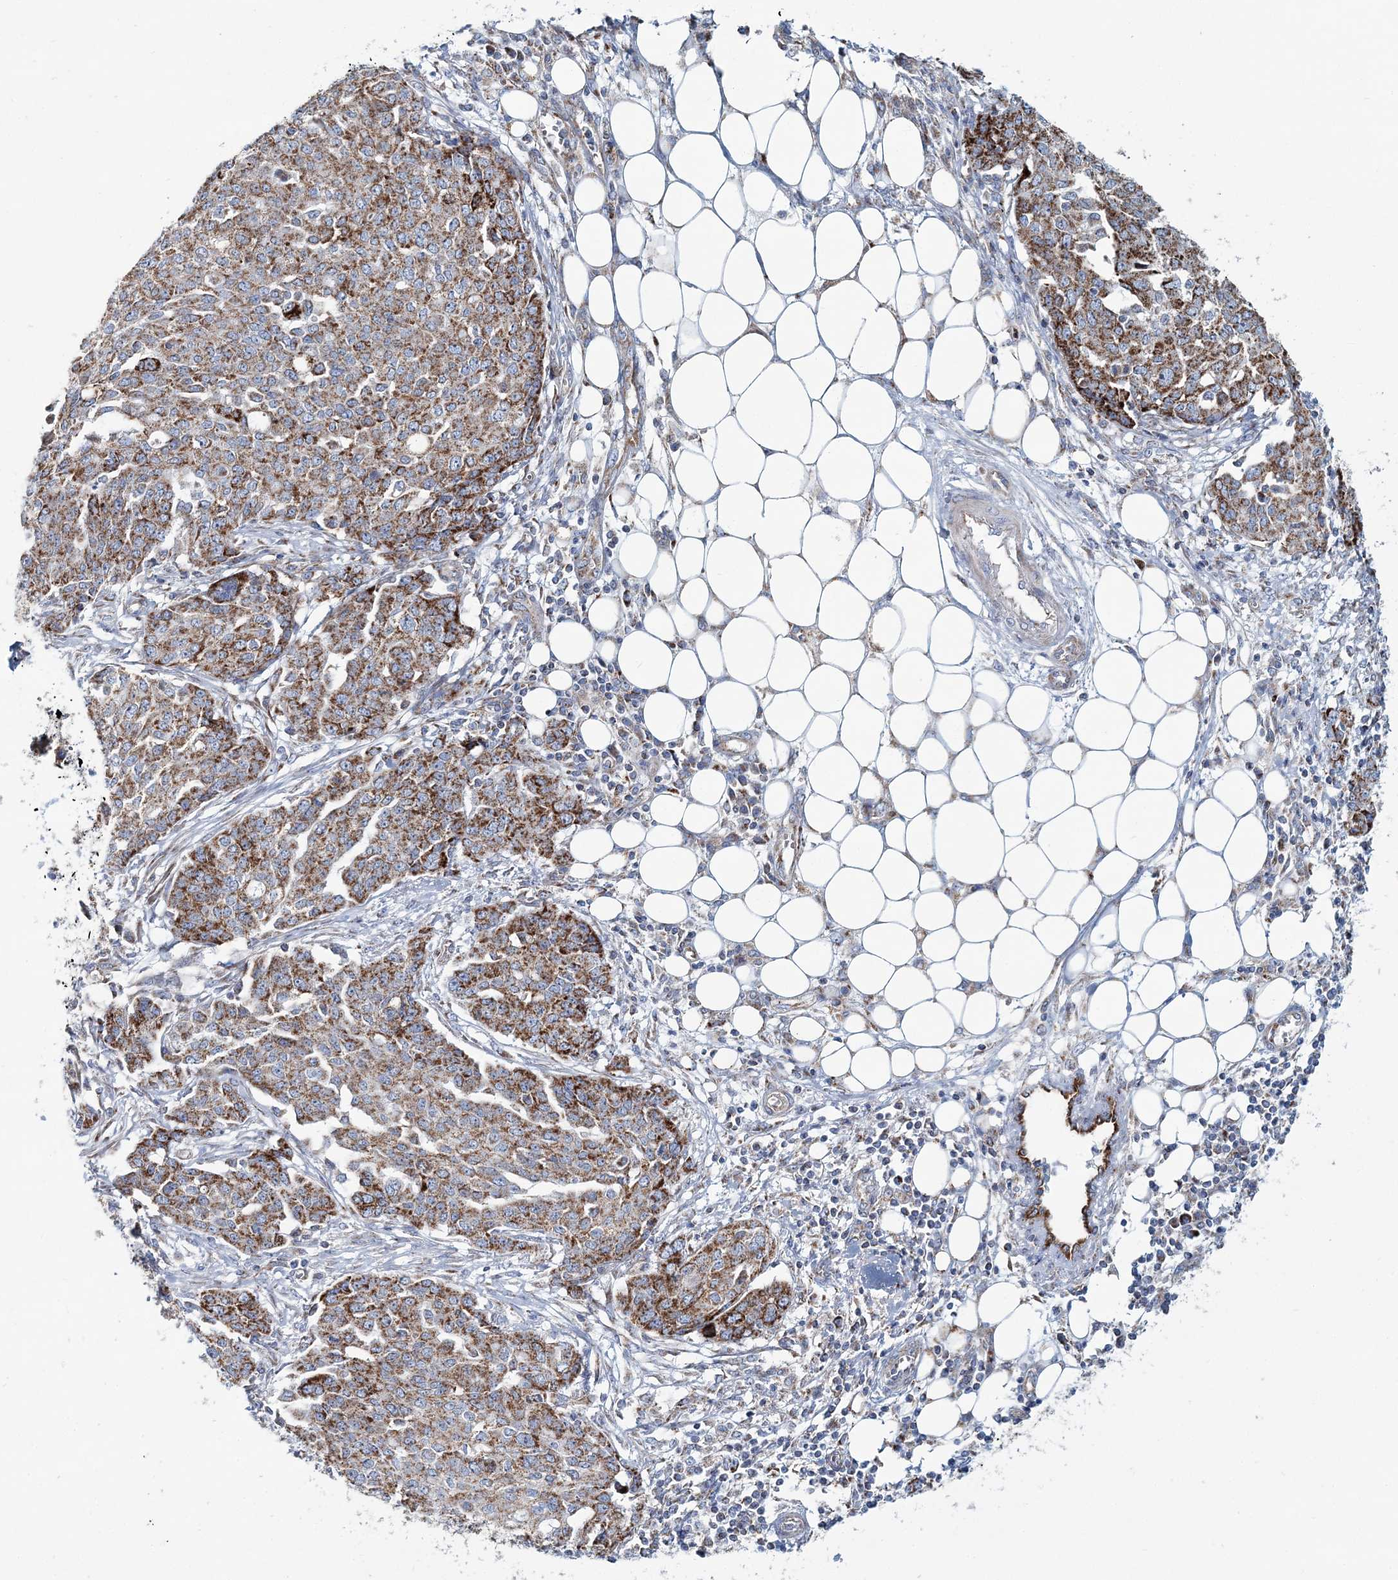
{"staining": {"intensity": "moderate", "quantity": ">75%", "location": "cytoplasmic/membranous"}, "tissue": "ovarian cancer", "cell_type": "Tumor cells", "image_type": "cancer", "snomed": [{"axis": "morphology", "description": "Cystadenocarcinoma, serous, NOS"}, {"axis": "topography", "description": "Soft tissue"}, {"axis": "topography", "description": "Ovary"}], "caption": "Brown immunohistochemical staining in ovarian cancer (serous cystadenocarcinoma) demonstrates moderate cytoplasmic/membranous staining in about >75% of tumor cells. The staining was performed using DAB, with brown indicating positive protein expression. Nuclei are stained blue with hematoxylin.", "gene": "ARHGAP6", "patient": {"sex": "female", "age": 57}}